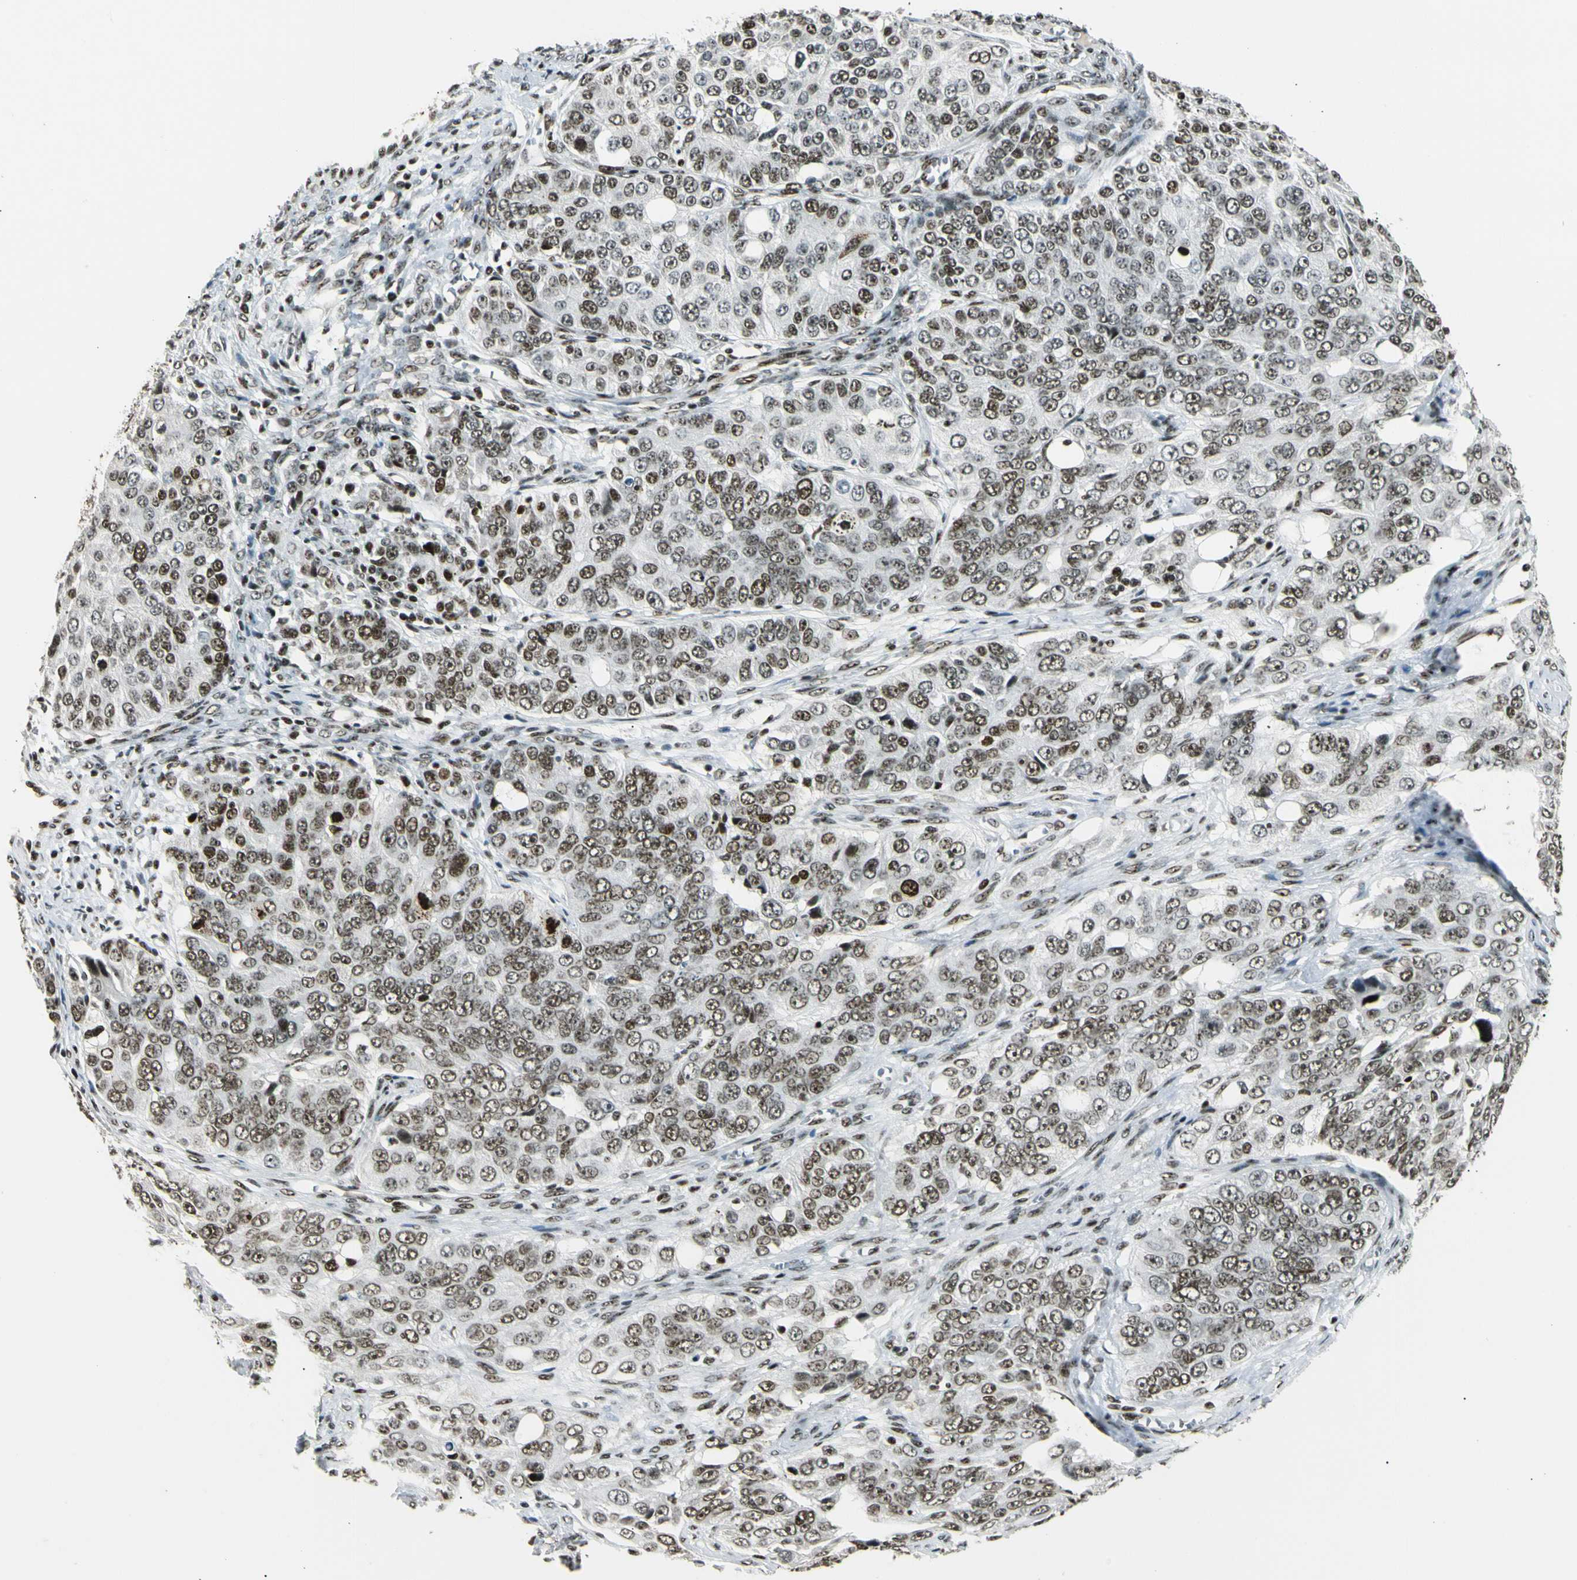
{"staining": {"intensity": "strong", "quantity": ">75%", "location": "nuclear"}, "tissue": "ovarian cancer", "cell_type": "Tumor cells", "image_type": "cancer", "snomed": [{"axis": "morphology", "description": "Carcinoma, endometroid"}, {"axis": "topography", "description": "Ovary"}], "caption": "Approximately >75% of tumor cells in human ovarian endometroid carcinoma reveal strong nuclear protein expression as visualized by brown immunohistochemical staining.", "gene": "UBTF", "patient": {"sex": "female", "age": 51}}